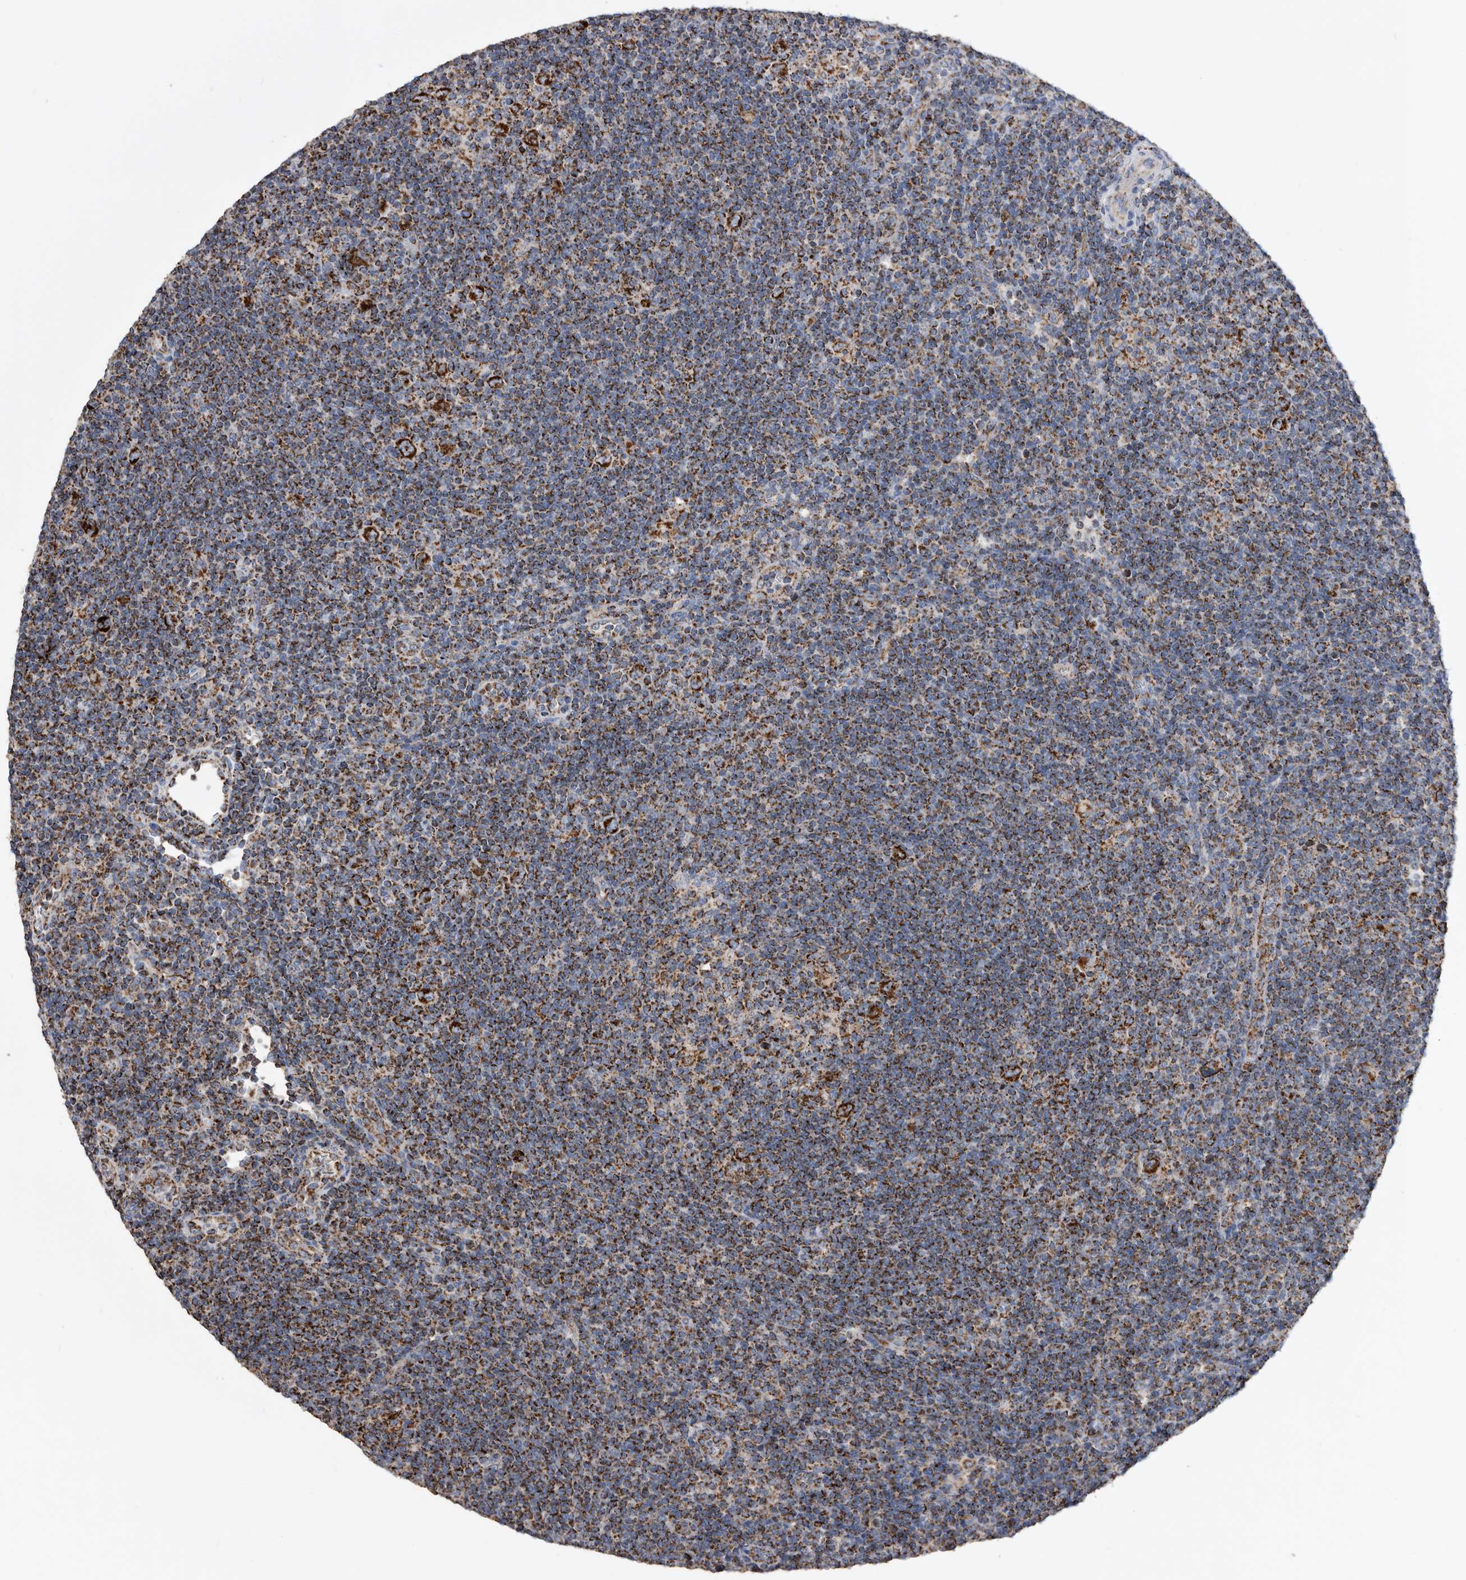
{"staining": {"intensity": "strong", "quantity": ">75%", "location": "cytoplasmic/membranous"}, "tissue": "lymphoma", "cell_type": "Tumor cells", "image_type": "cancer", "snomed": [{"axis": "morphology", "description": "Hodgkin's disease, NOS"}, {"axis": "topography", "description": "Lymph node"}], "caption": "This micrograph shows immunohistochemistry (IHC) staining of Hodgkin's disease, with high strong cytoplasmic/membranous positivity in approximately >75% of tumor cells.", "gene": "WFDC1", "patient": {"sex": "female", "age": 57}}